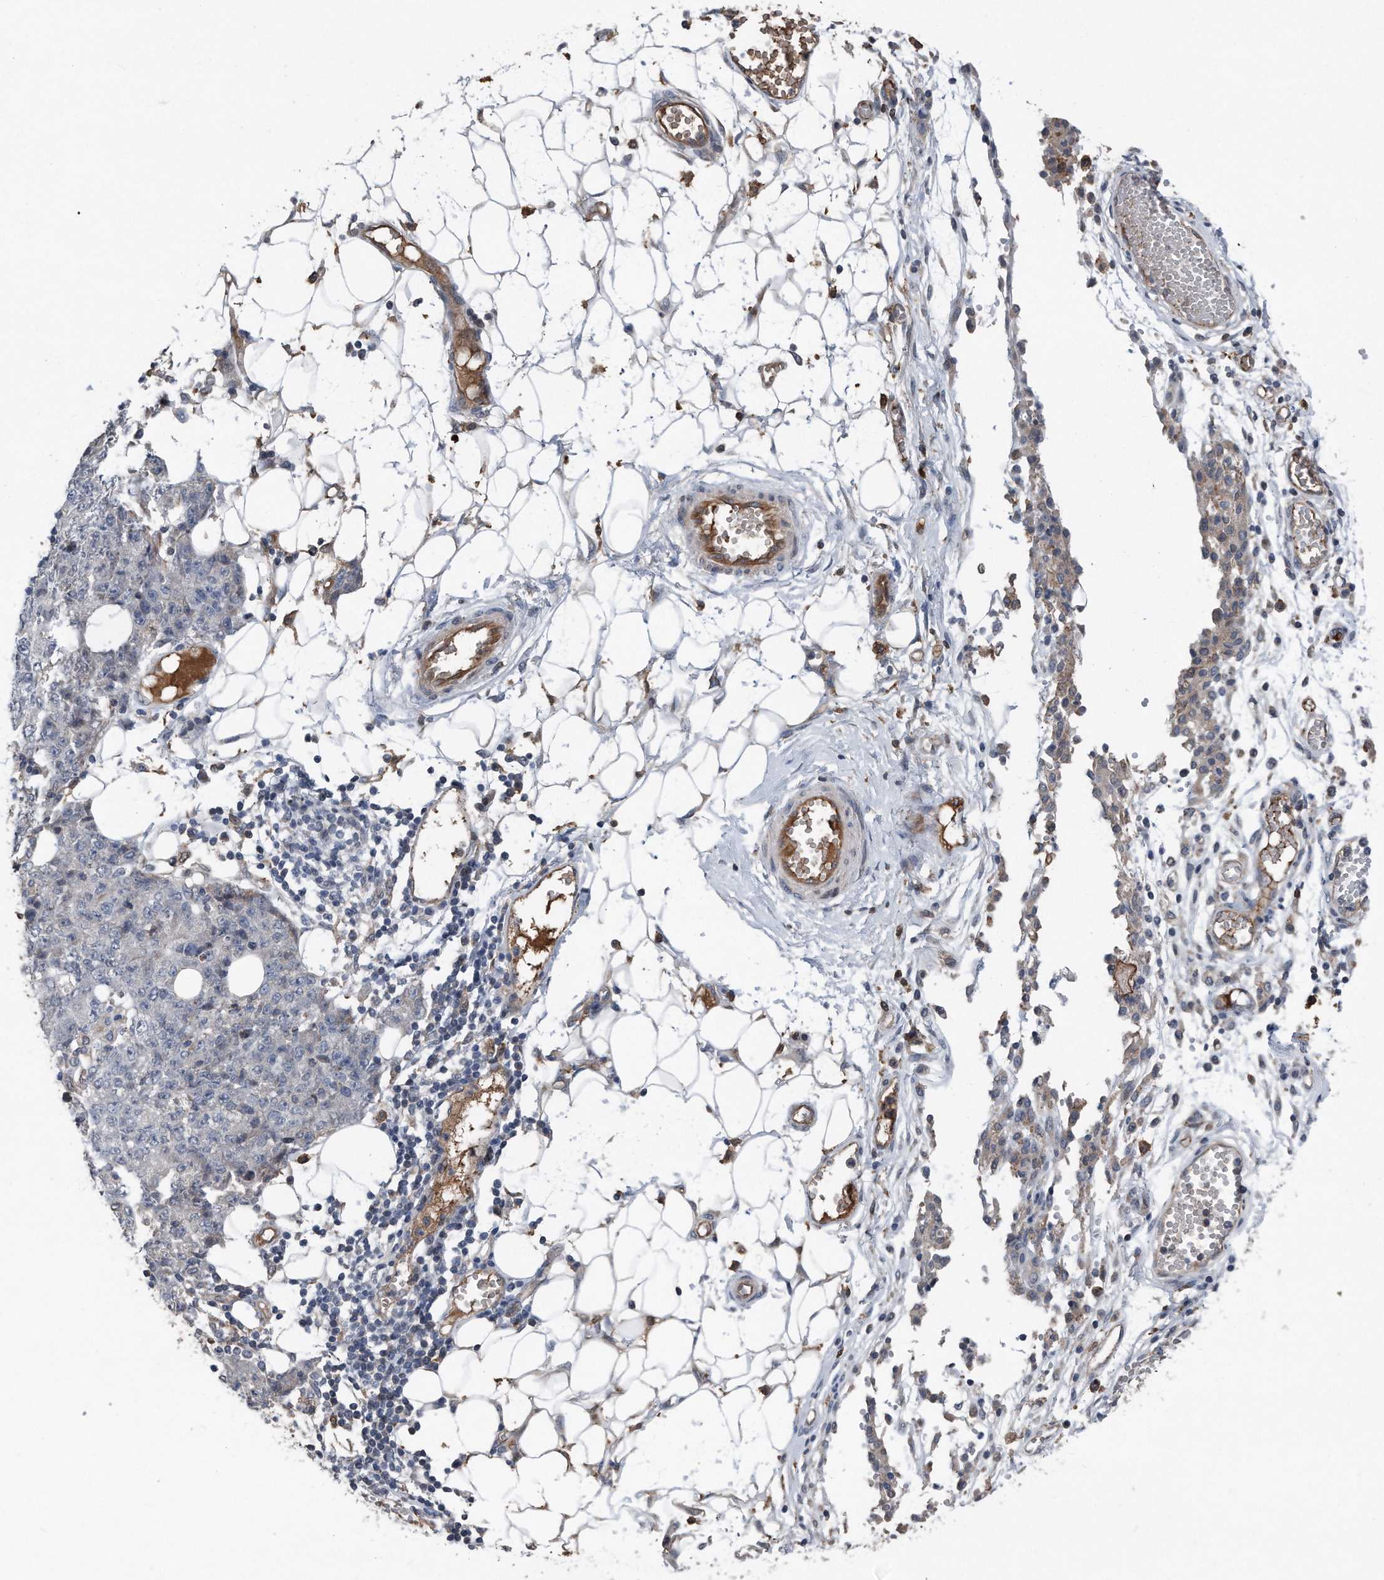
{"staining": {"intensity": "negative", "quantity": "none", "location": "none"}, "tissue": "ovarian cancer", "cell_type": "Tumor cells", "image_type": "cancer", "snomed": [{"axis": "morphology", "description": "Carcinoma, endometroid"}, {"axis": "topography", "description": "Ovary"}], "caption": "High power microscopy micrograph of an immunohistochemistry (IHC) photomicrograph of ovarian cancer (endometroid carcinoma), revealing no significant staining in tumor cells. The staining is performed using DAB (3,3'-diaminobenzidine) brown chromogen with nuclei counter-stained in using hematoxylin.", "gene": "DST", "patient": {"sex": "female", "age": 42}}